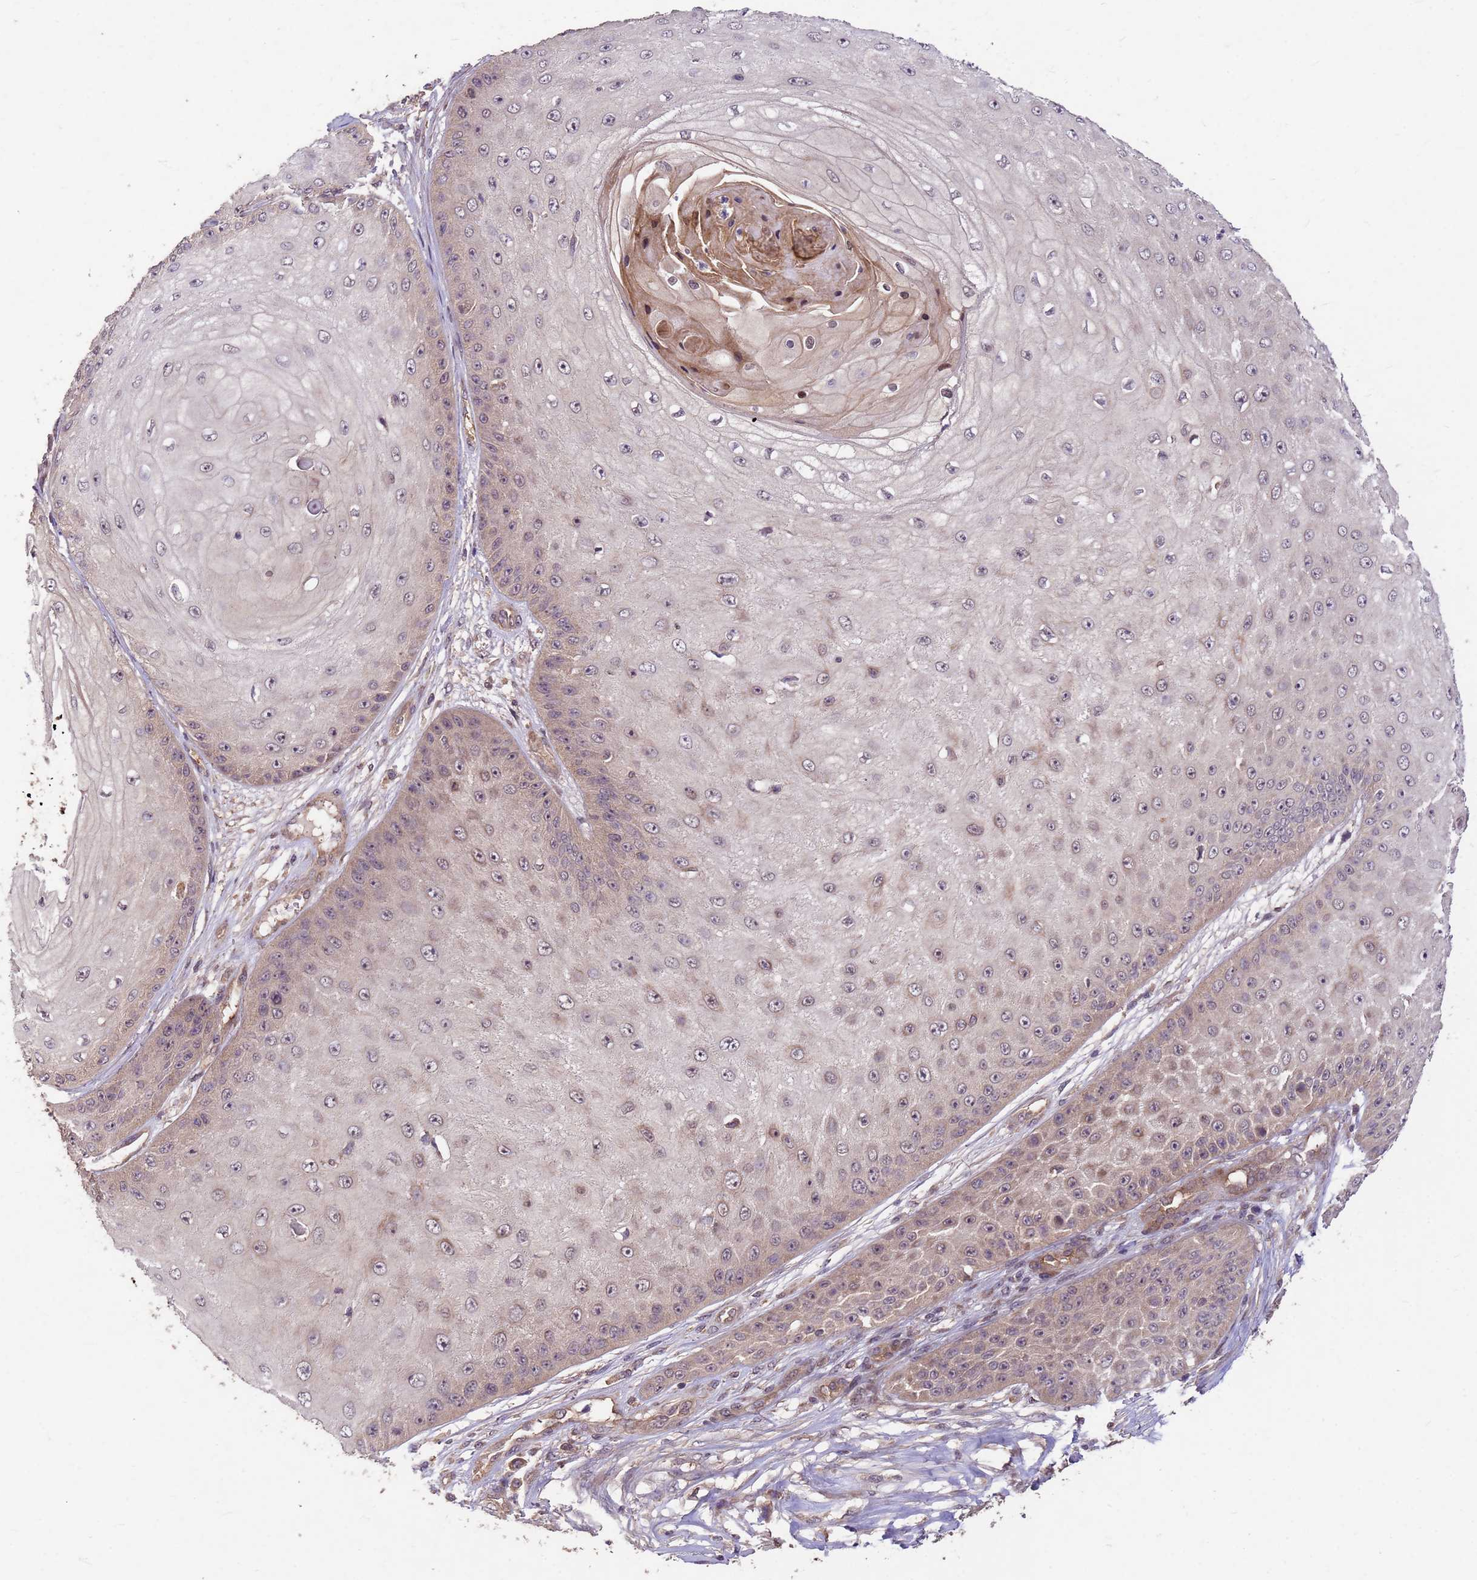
{"staining": {"intensity": "weak", "quantity": "25%-75%", "location": "cytoplasmic/membranous"}, "tissue": "skin cancer", "cell_type": "Tumor cells", "image_type": "cancer", "snomed": [{"axis": "morphology", "description": "Squamous cell carcinoma, NOS"}, {"axis": "topography", "description": "Skin"}], "caption": "Human skin cancer (squamous cell carcinoma) stained with a protein marker displays weak staining in tumor cells.", "gene": "PPP2CB", "patient": {"sex": "male", "age": 70}}